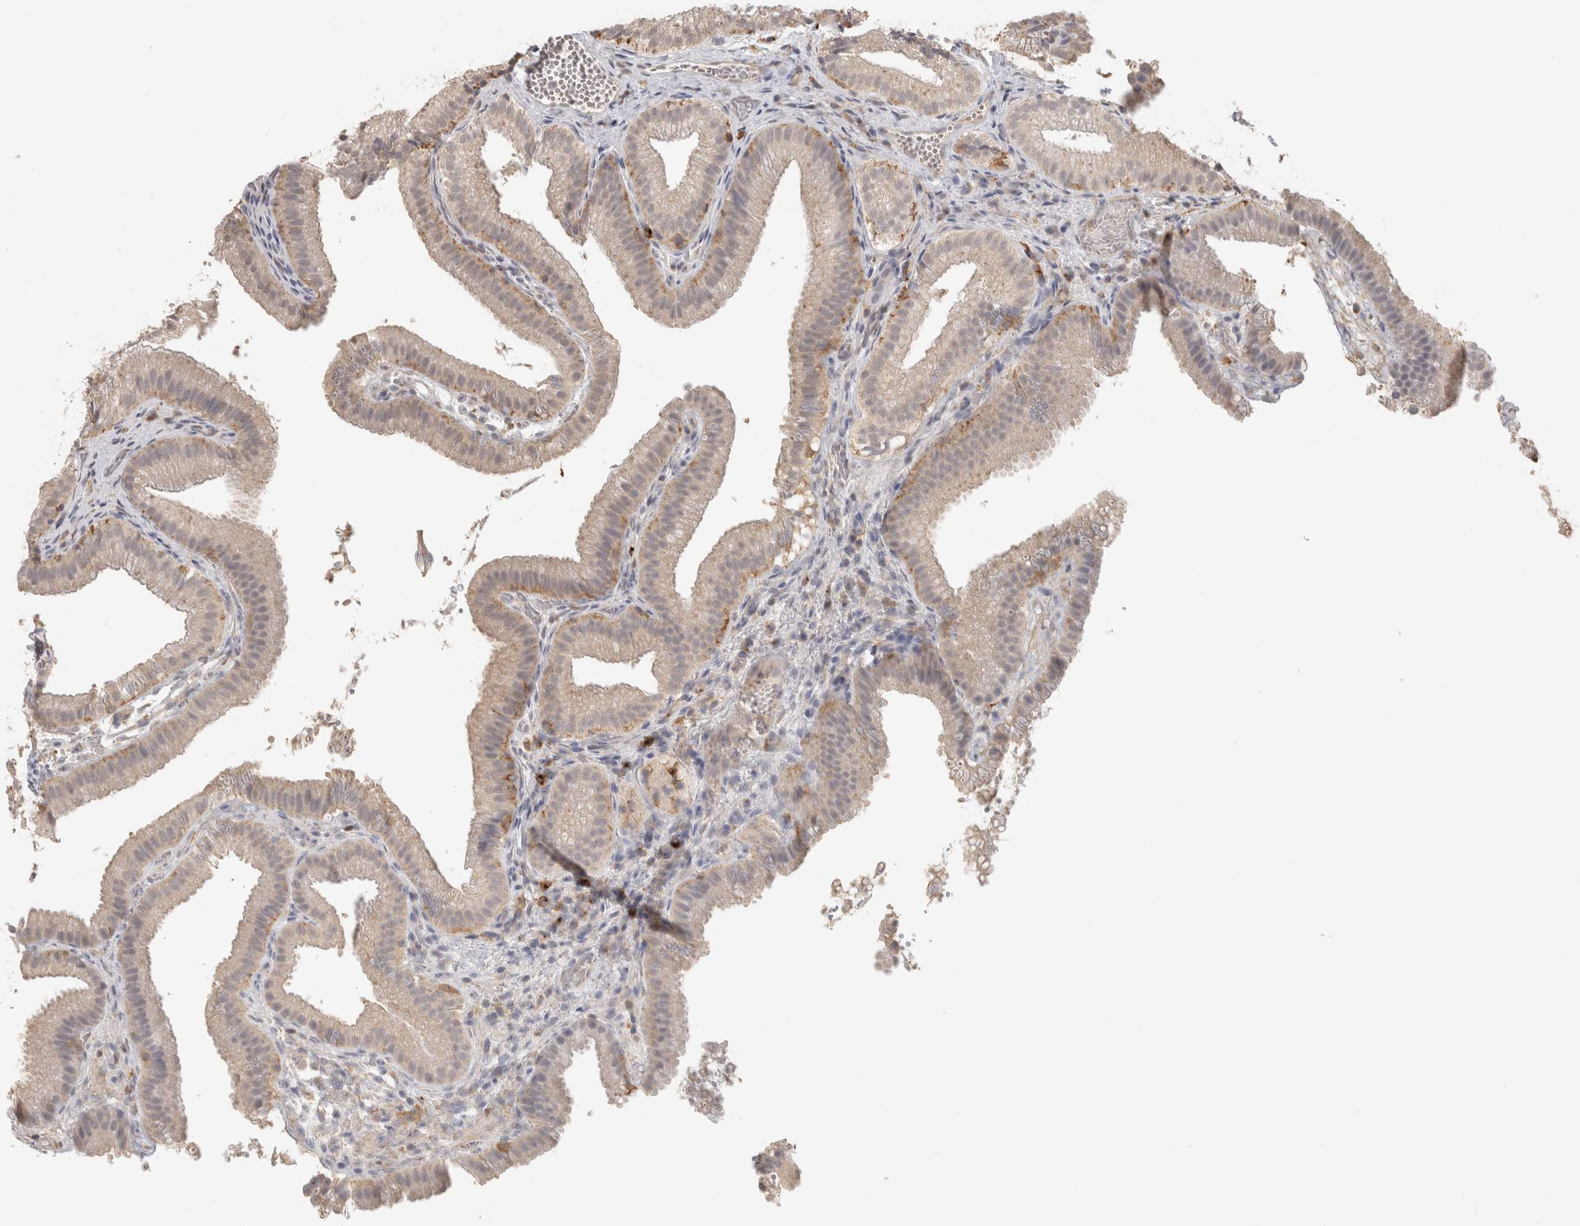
{"staining": {"intensity": "weak", "quantity": "<25%", "location": "cytoplasmic/membranous"}, "tissue": "gallbladder", "cell_type": "Glandular cells", "image_type": "normal", "snomed": [{"axis": "morphology", "description": "Normal tissue, NOS"}, {"axis": "topography", "description": "Gallbladder"}], "caption": "IHC of unremarkable gallbladder shows no positivity in glandular cells.", "gene": "HAVCR2", "patient": {"sex": "female", "age": 30}}